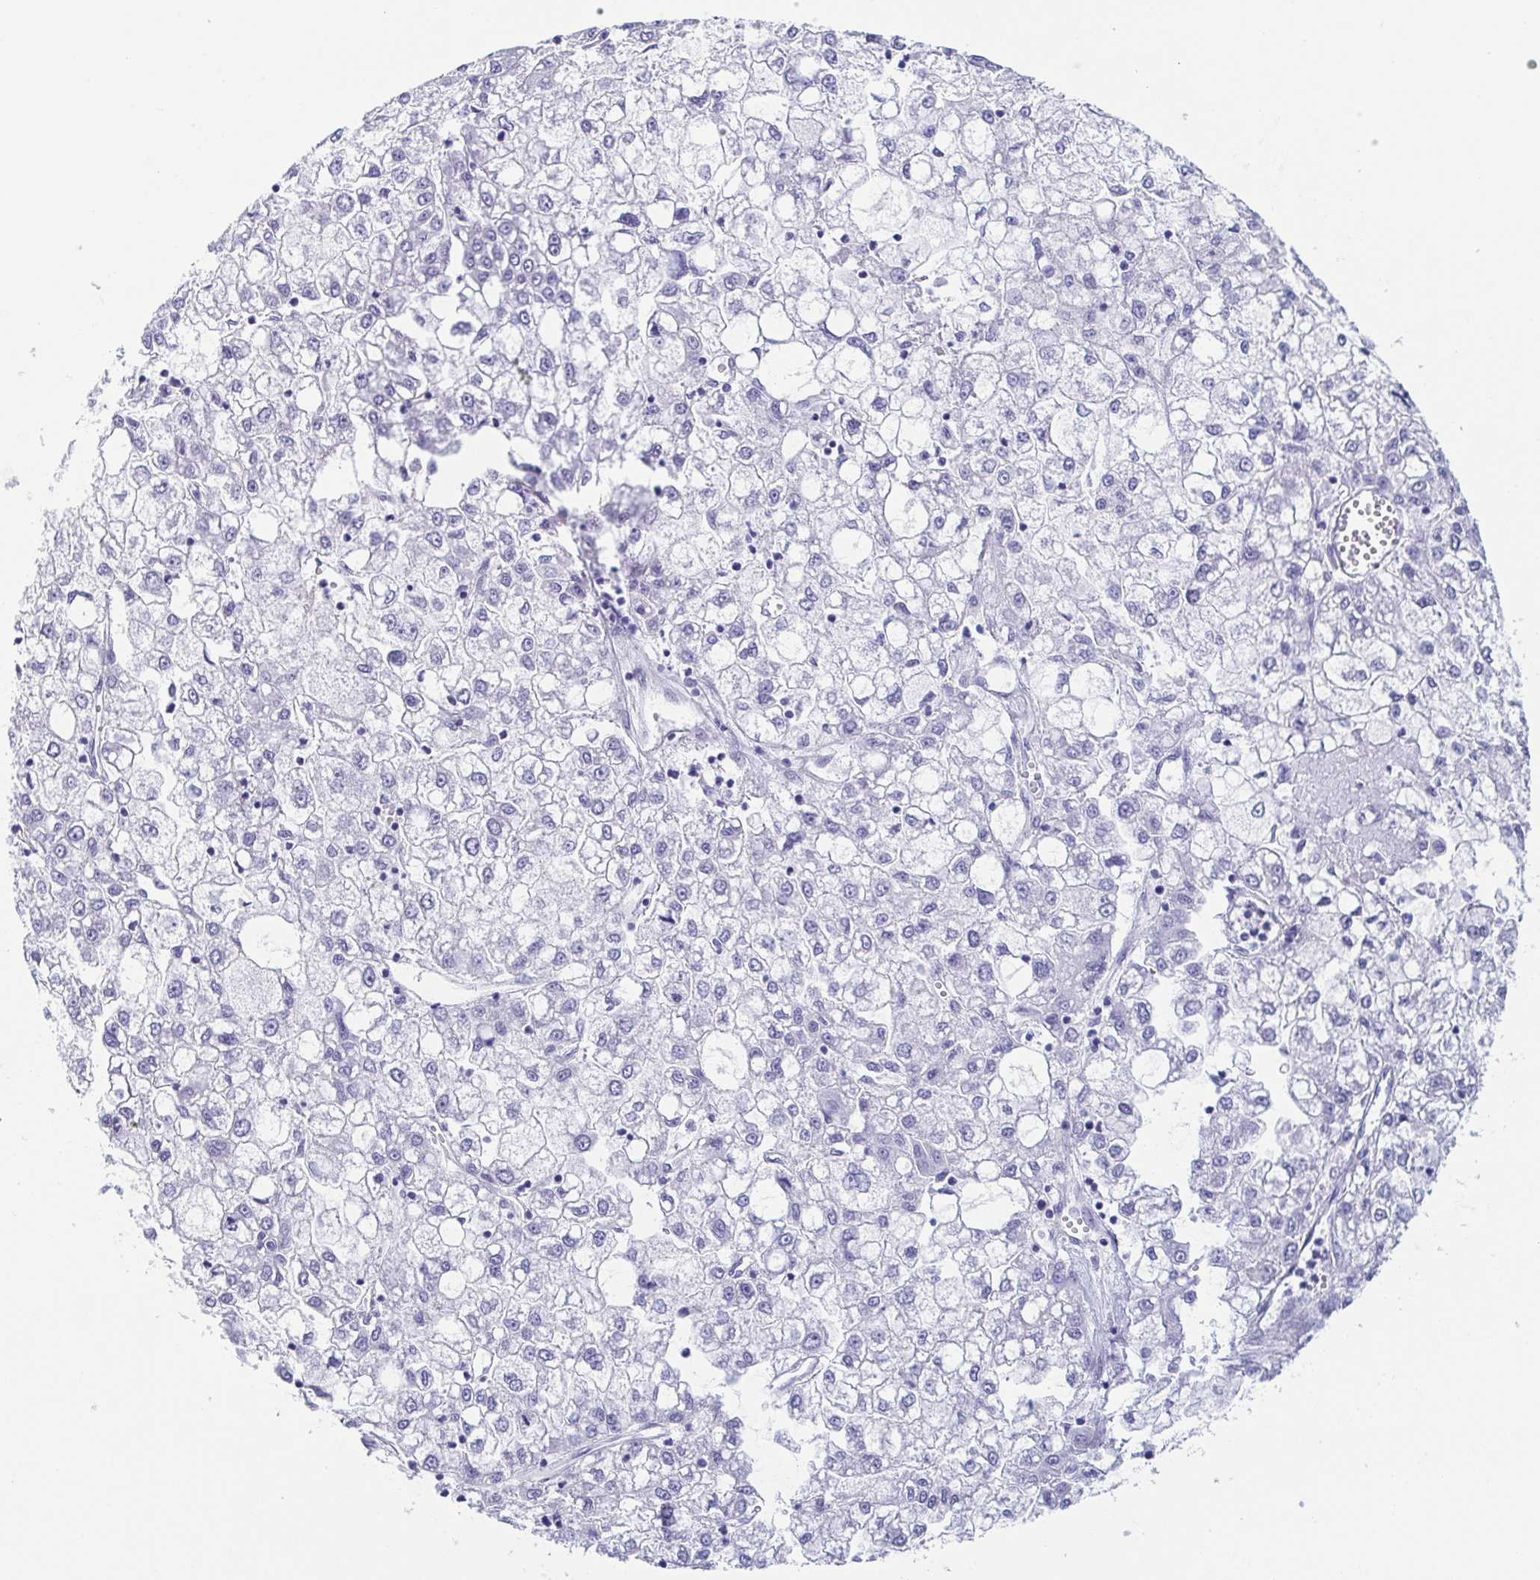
{"staining": {"intensity": "negative", "quantity": "none", "location": "none"}, "tissue": "liver cancer", "cell_type": "Tumor cells", "image_type": "cancer", "snomed": [{"axis": "morphology", "description": "Carcinoma, Hepatocellular, NOS"}, {"axis": "topography", "description": "Liver"}], "caption": "Liver cancer (hepatocellular carcinoma) stained for a protein using immunohistochemistry (IHC) shows no expression tumor cells.", "gene": "PRR4", "patient": {"sex": "male", "age": 40}}